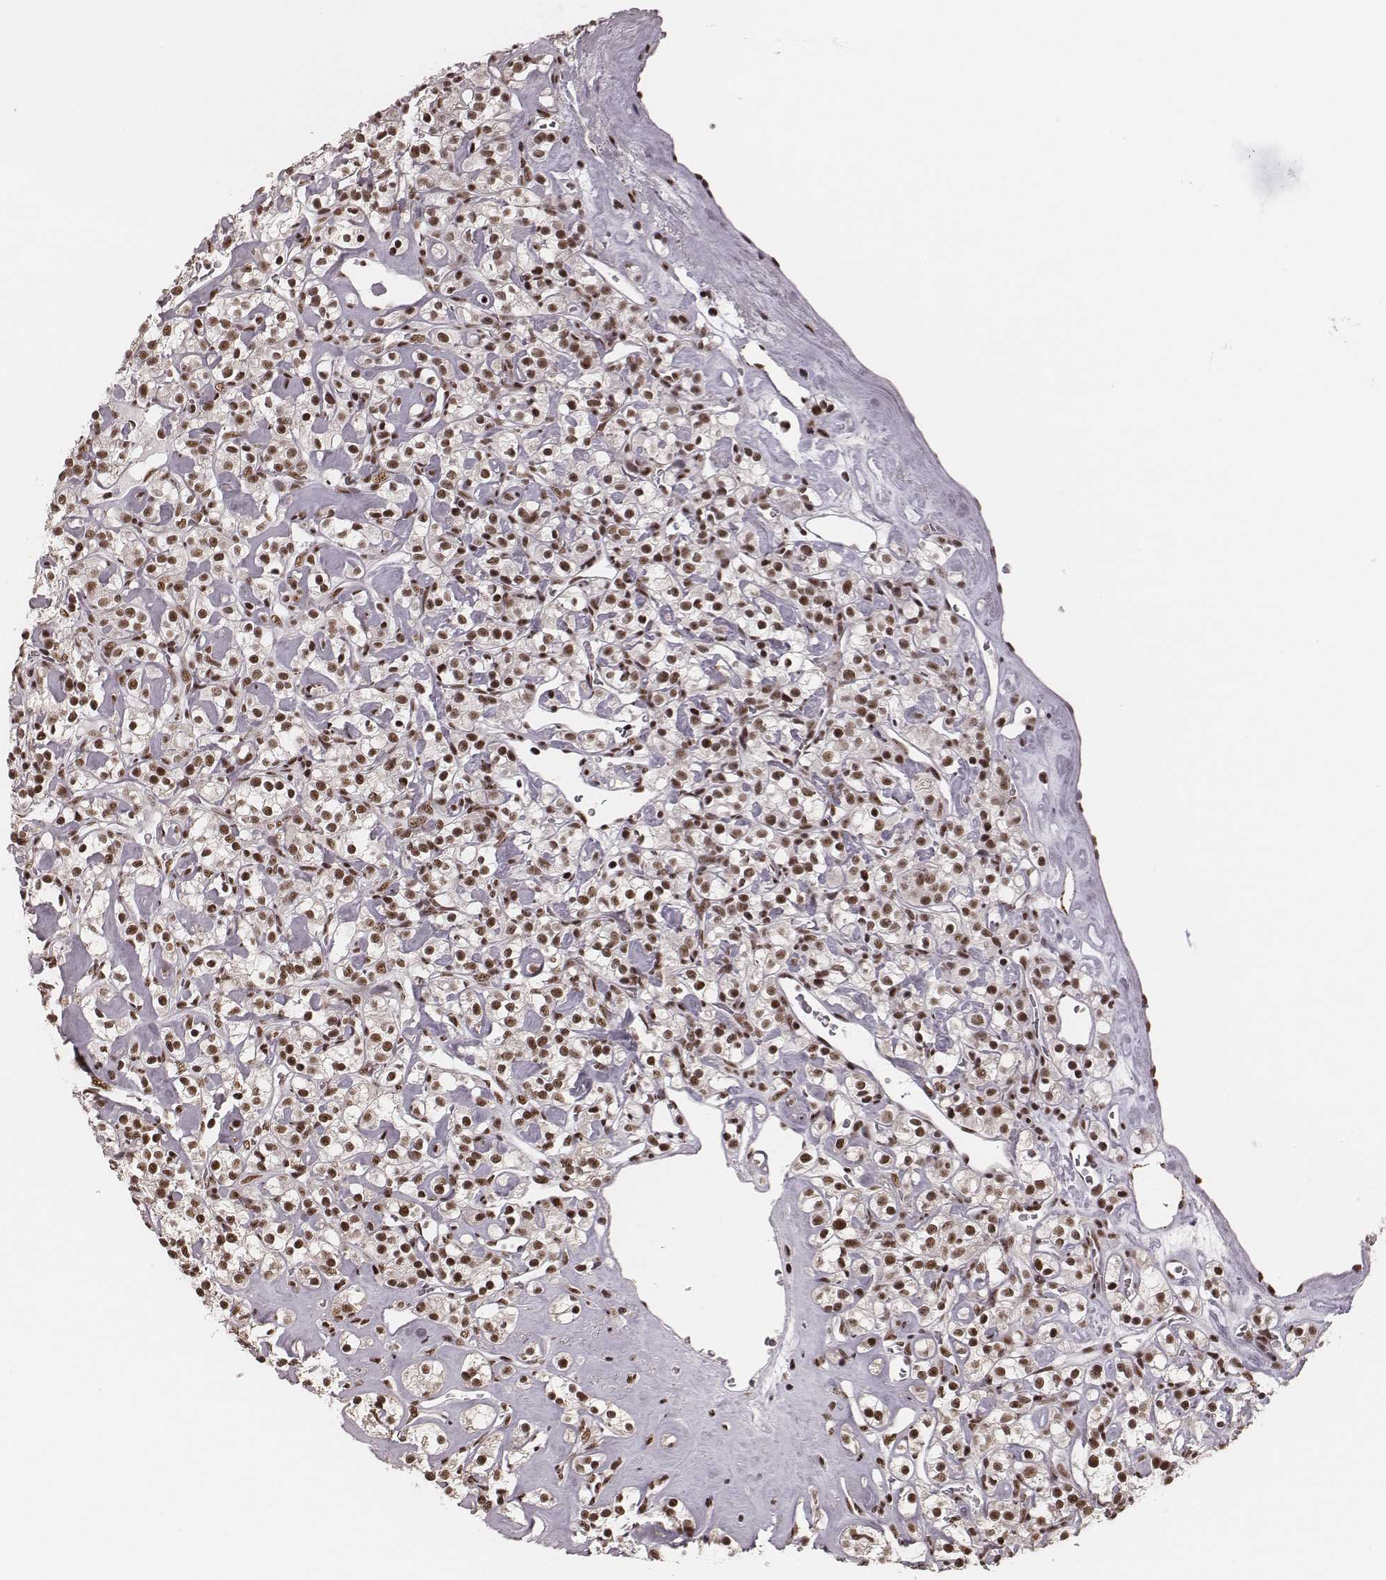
{"staining": {"intensity": "strong", "quantity": ">75%", "location": "nuclear"}, "tissue": "renal cancer", "cell_type": "Tumor cells", "image_type": "cancer", "snomed": [{"axis": "morphology", "description": "Adenocarcinoma, NOS"}, {"axis": "topography", "description": "Kidney"}], "caption": "Protein analysis of adenocarcinoma (renal) tissue reveals strong nuclear expression in about >75% of tumor cells.", "gene": "LUC7L", "patient": {"sex": "male", "age": 77}}